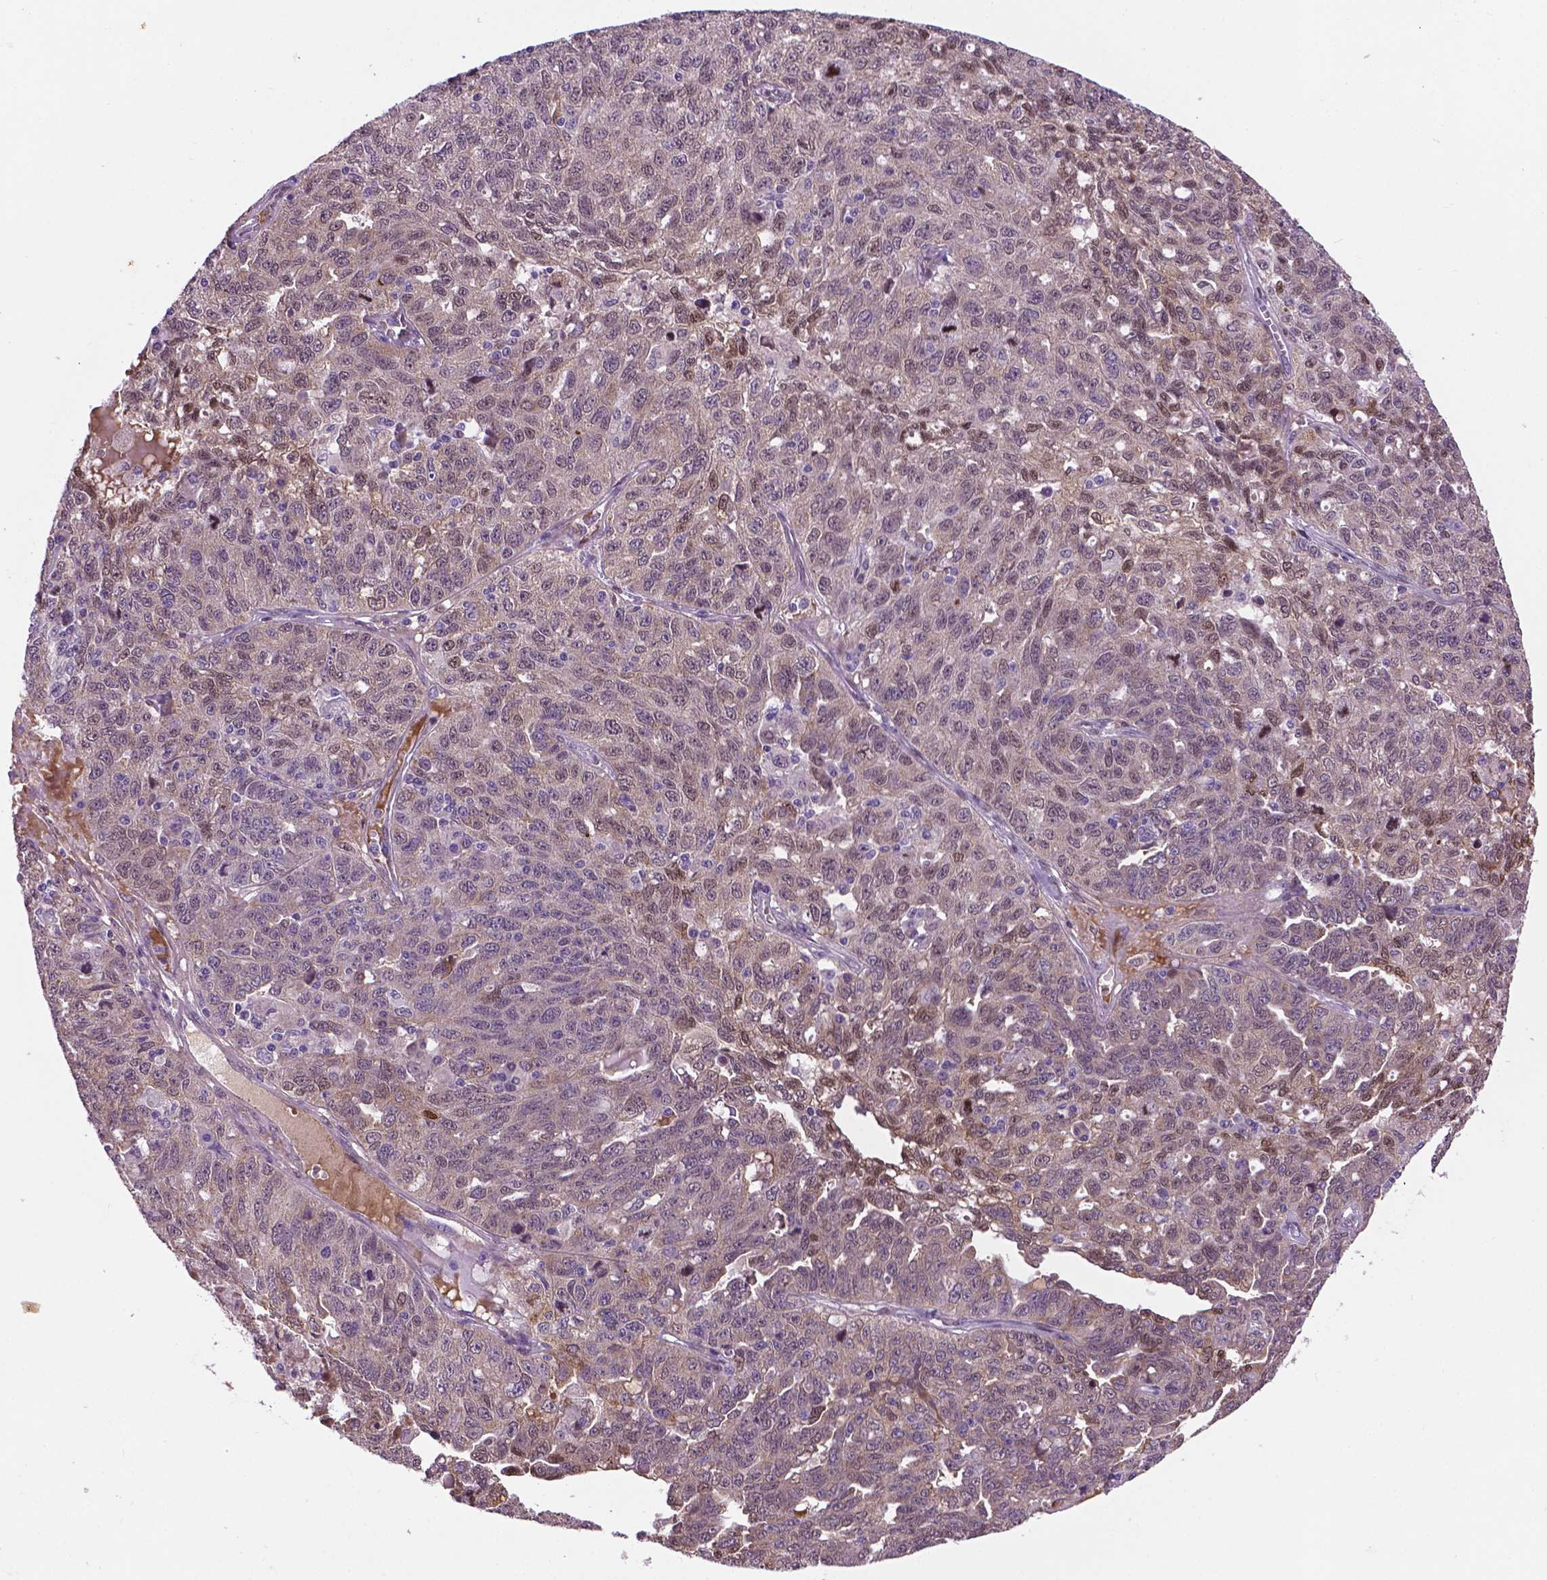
{"staining": {"intensity": "negative", "quantity": "none", "location": "none"}, "tissue": "ovarian cancer", "cell_type": "Tumor cells", "image_type": "cancer", "snomed": [{"axis": "morphology", "description": "Cystadenocarcinoma, serous, NOS"}, {"axis": "topography", "description": "Ovary"}], "caption": "High magnification brightfield microscopy of ovarian cancer (serous cystadenocarcinoma) stained with DAB (brown) and counterstained with hematoxylin (blue): tumor cells show no significant staining.", "gene": "IRF6", "patient": {"sex": "female", "age": 71}}